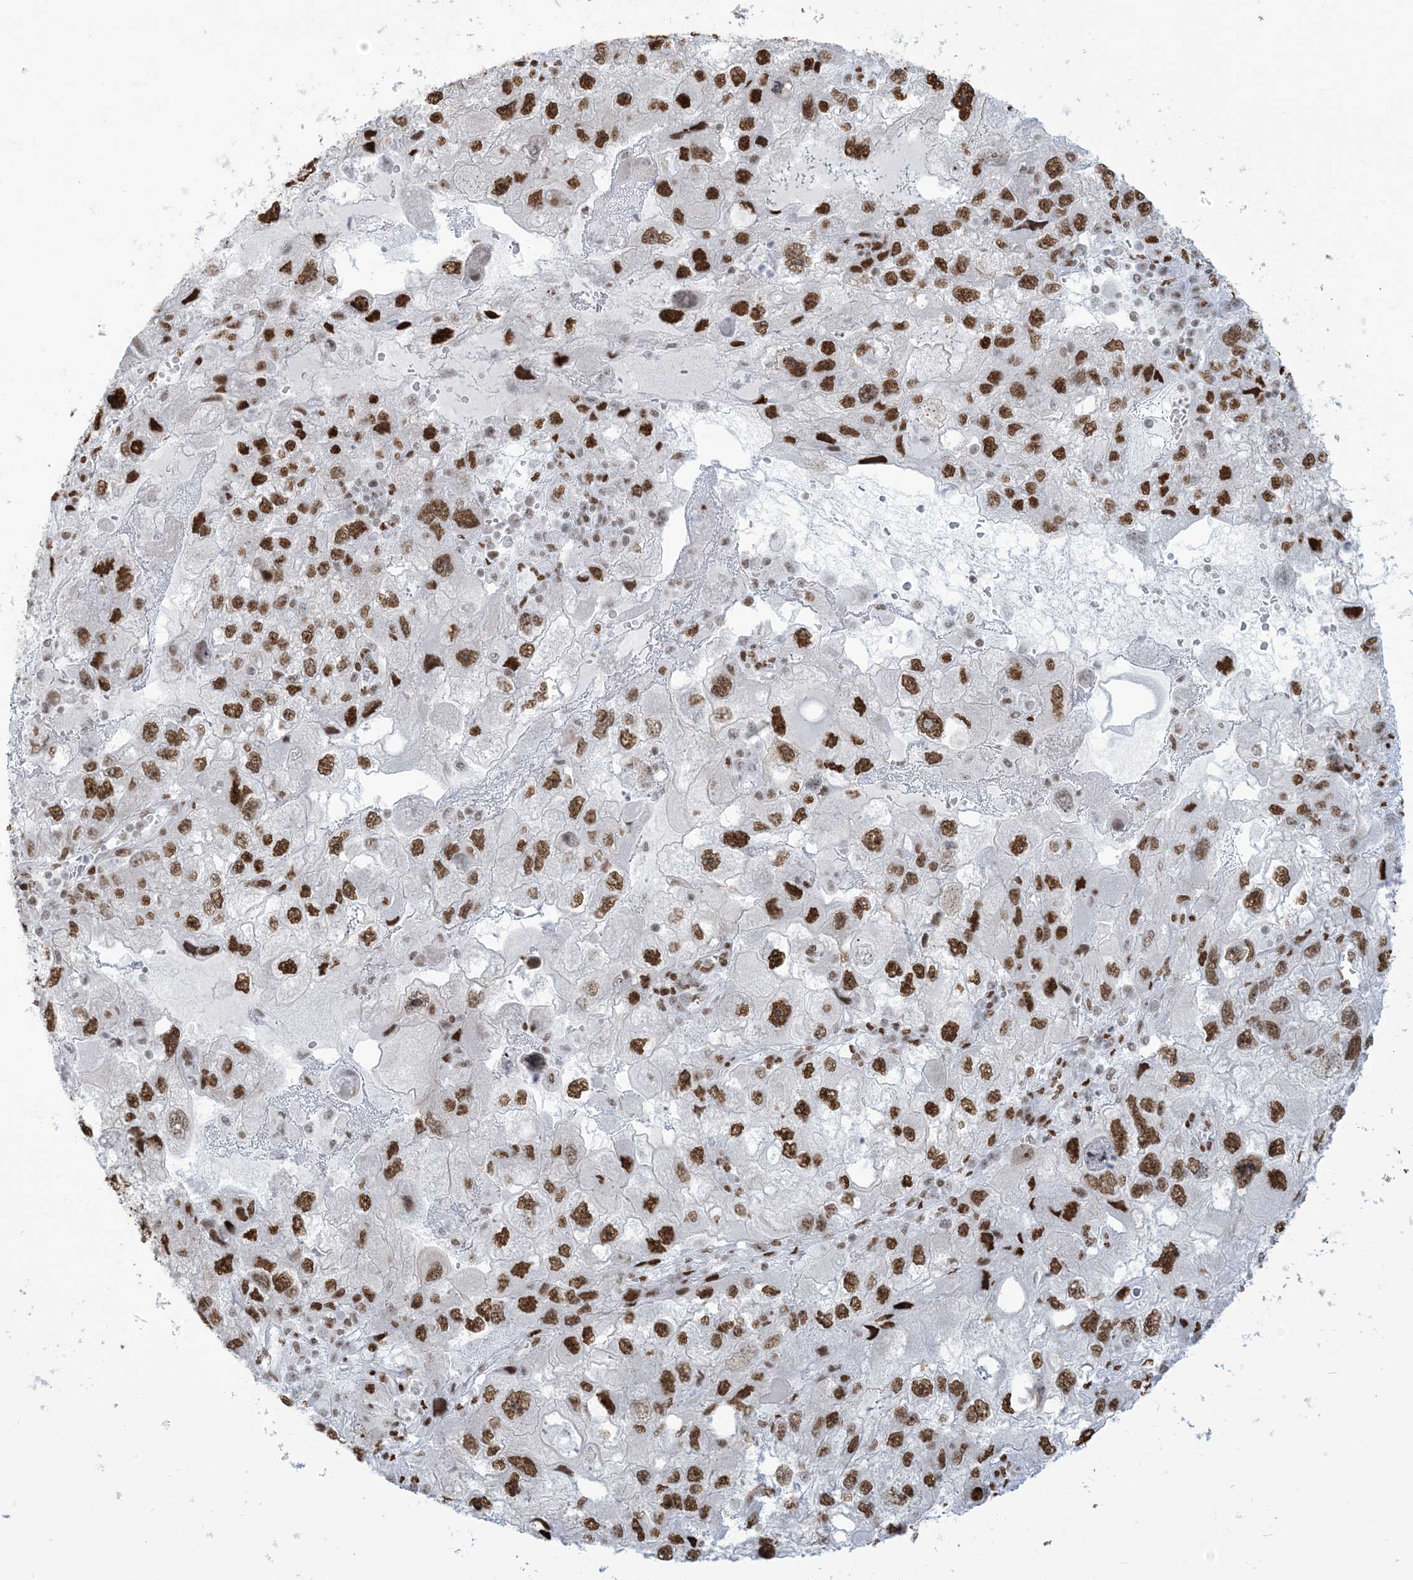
{"staining": {"intensity": "strong", "quantity": ">75%", "location": "nuclear"}, "tissue": "endometrial cancer", "cell_type": "Tumor cells", "image_type": "cancer", "snomed": [{"axis": "morphology", "description": "Adenocarcinoma, NOS"}, {"axis": "topography", "description": "Endometrium"}], "caption": "A brown stain shows strong nuclear staining of a protein in human adenocarcinoma (endometrial) tumor cells.", "gene": "STAG1", "patient": {"sex": "female", "age": 49}}